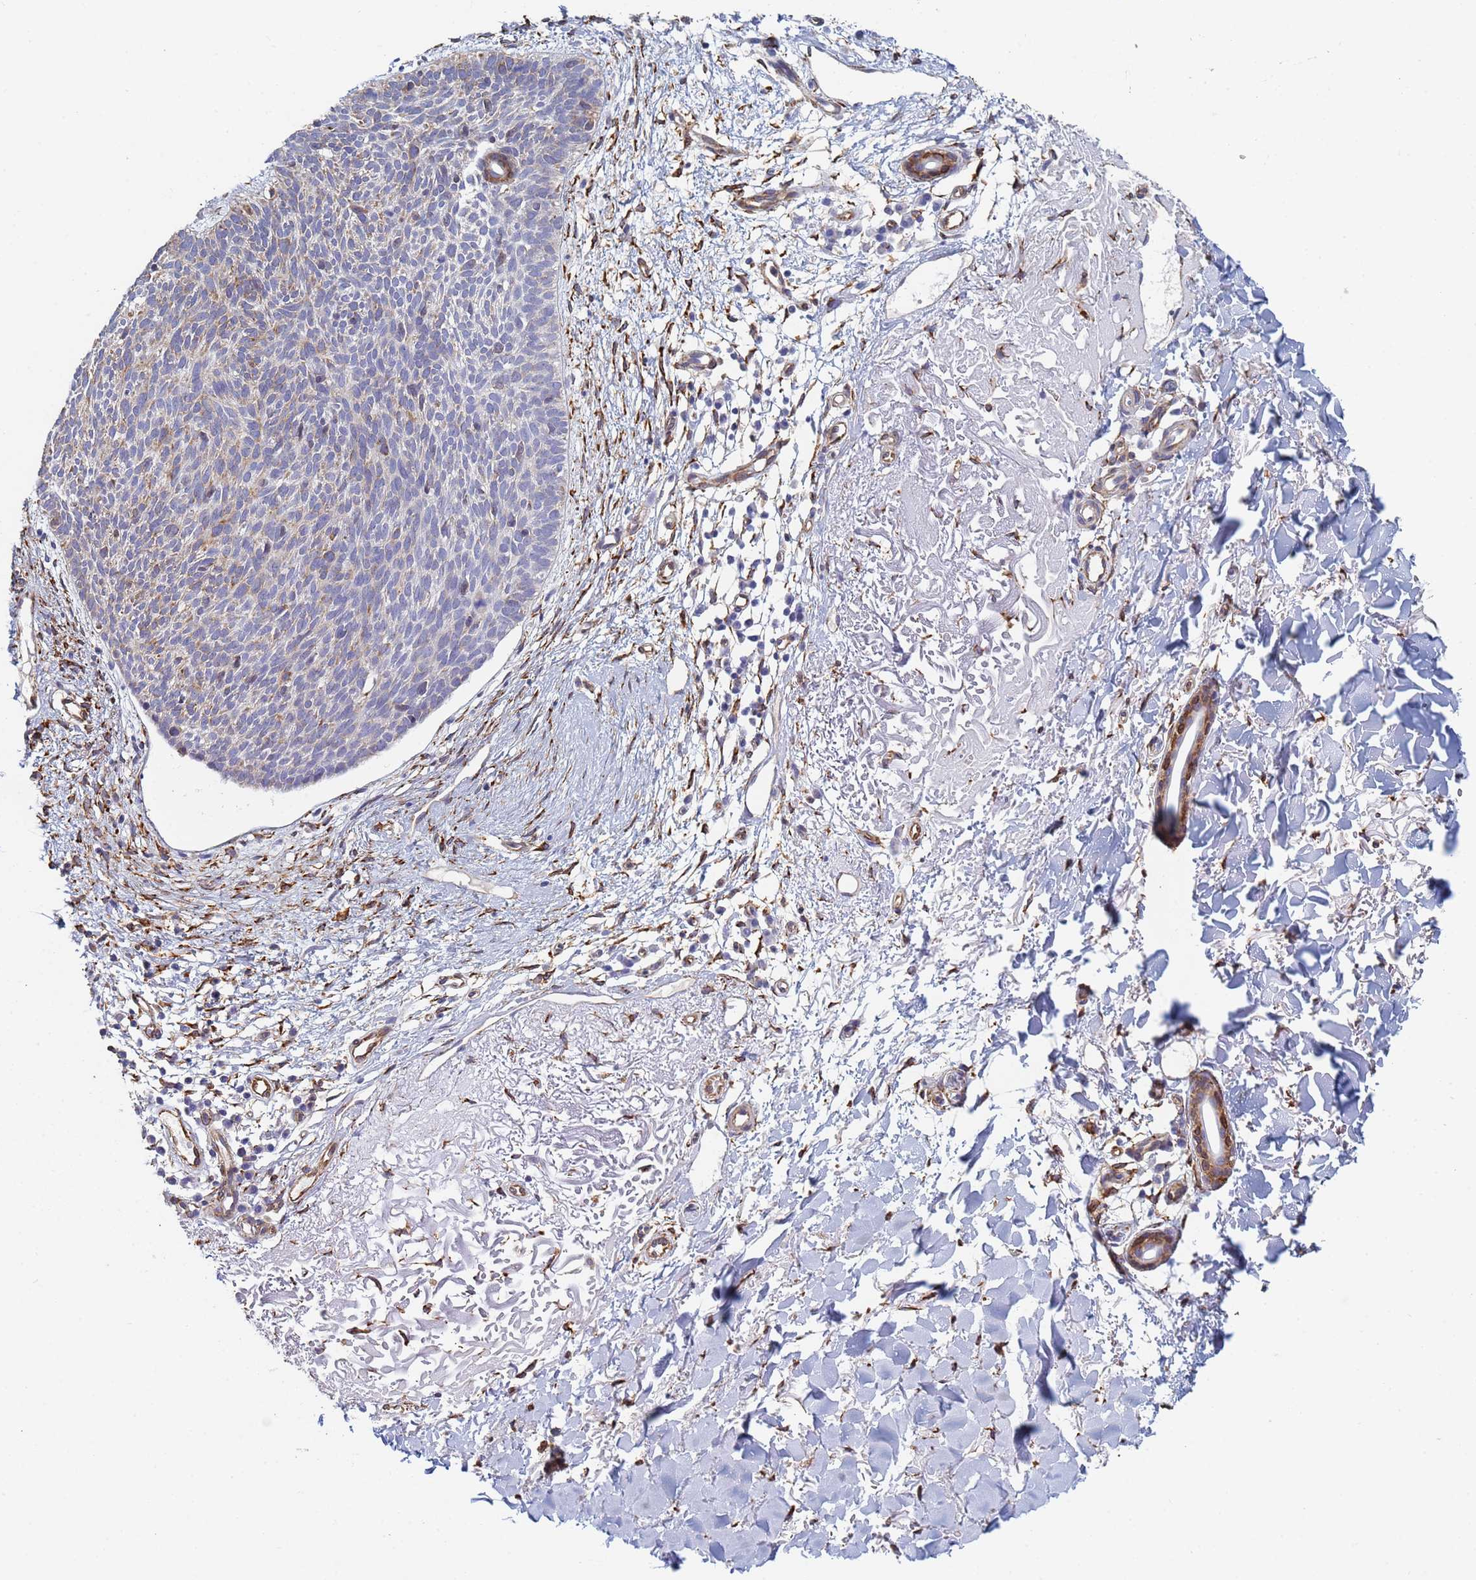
{"staining": {"intensity": "weak", "quantity": "<25%", "location": "cytoplasmic/membranous"}, "tissue": "skin cancer", "cell_type": "Tumor cells", "image_type": "cancer", "snomed": [{"axis": "morphology", "description": "Basal cell carcinoma"}, {"axis": "topography", "description": "Skin"}], "caption": "Tumor cells are negative for protein expression in human basal cell carcinoma (skin).", "gene": "GDAP2", "patient": {"sex": "male", "age": 84}}